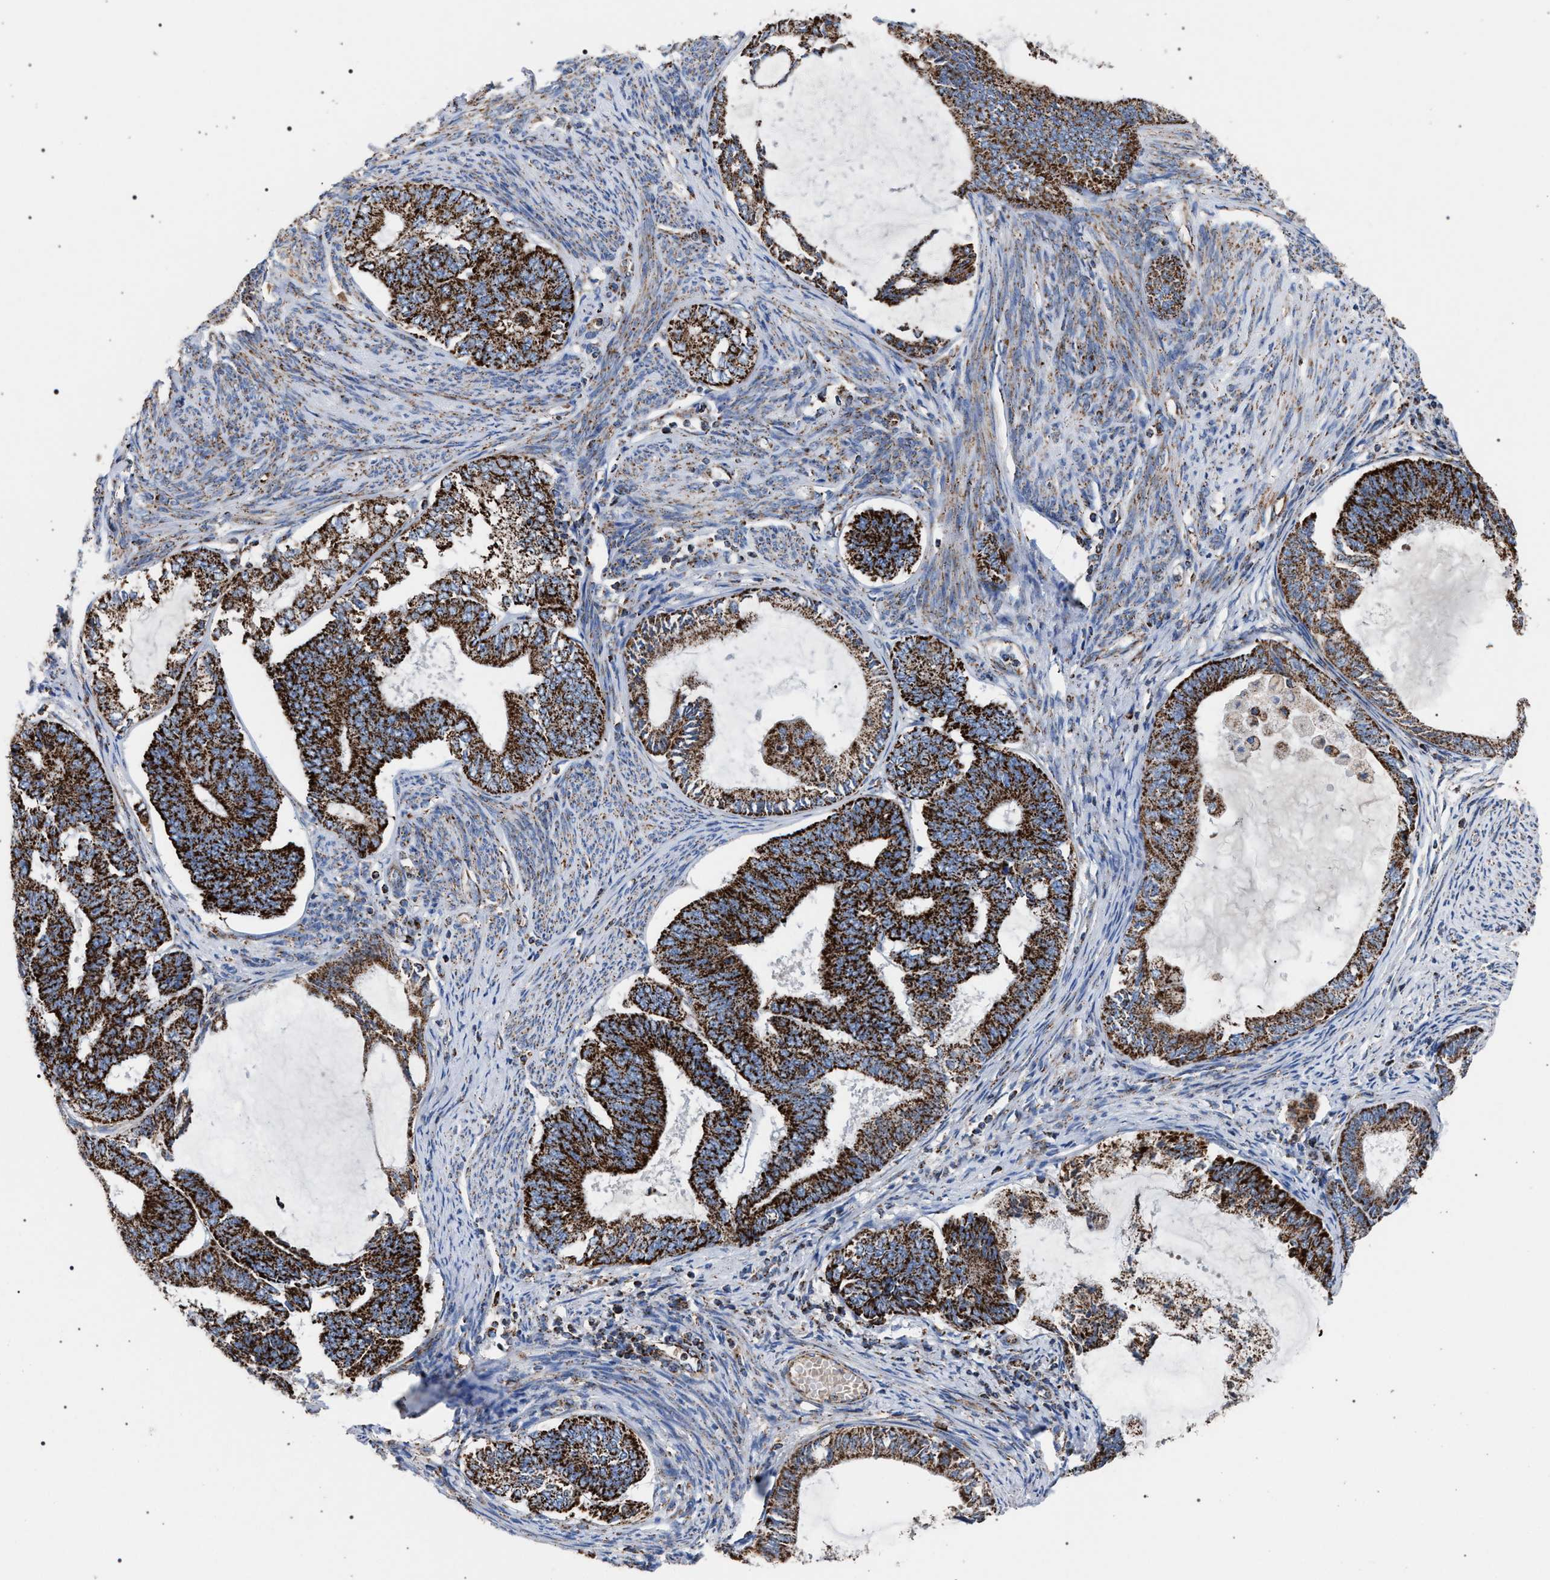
{"staining": {"intensity": "strong", "quantity": ">75%", "location": "cytoplasmic/membranous"}, "tissue": "endometrial cancer", "cell_type": "Tumor cells", "image_type": "cancer", "snomed": [{"axis": "morphology", "description": "Adenocarcinoma, NOS"}, {"axis": "topography", "description": "Endometrium"}], "caption": "Immunohistochemistry (IHC) of human endometrial cancer reveals high levels of strong cytoplasmic/membranous expression in approximately >75% of tumor cells.", "gene": "VPS13A", "patient": {"sex": "female", "age": 86}}